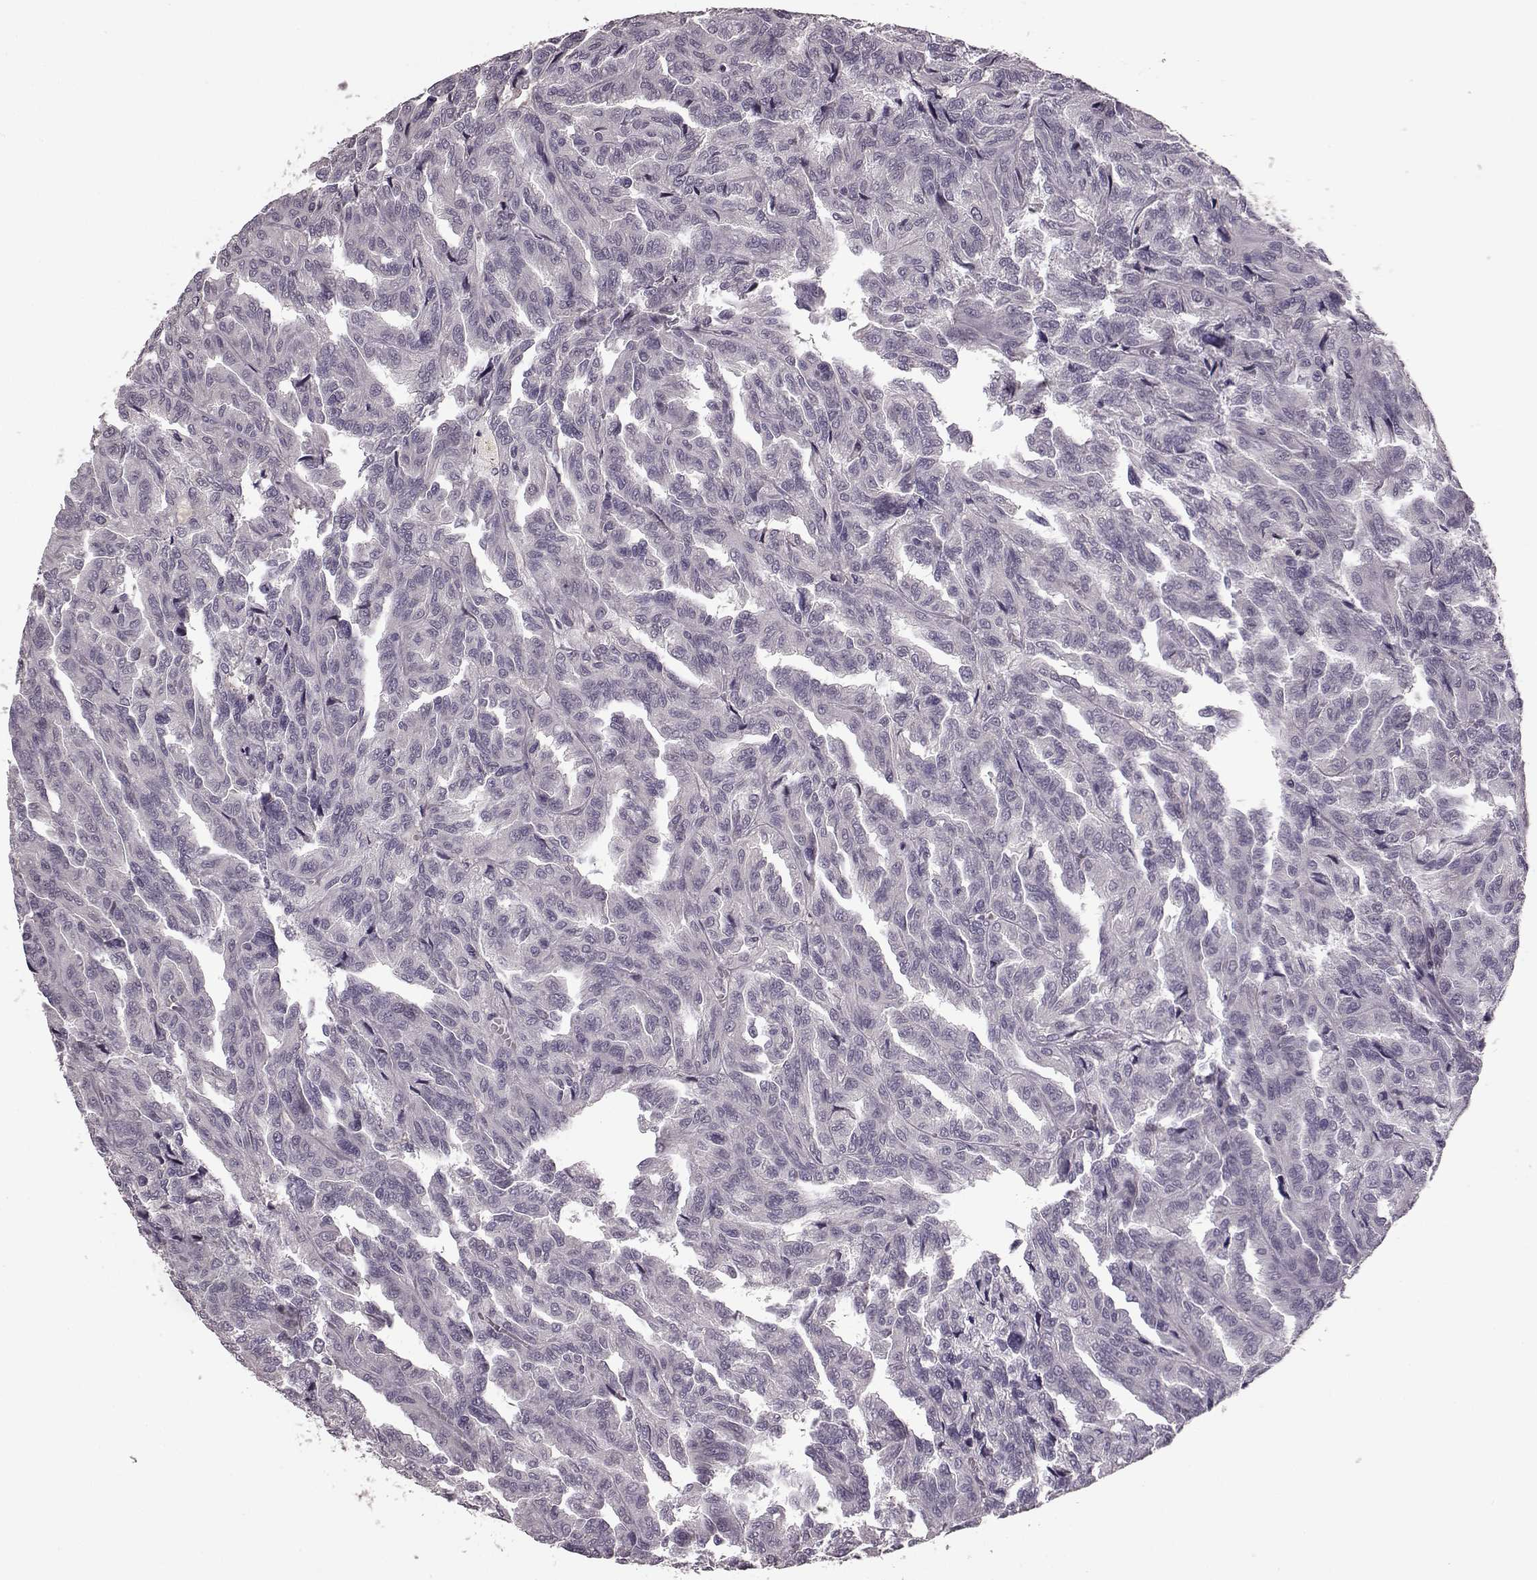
{"staining": {"intensity": "negative", "quantity": "none", "location": "none"}, "tissue": "renal cancer", "cell_type": "Tumor cells", "image_type": "cancer", "snomed": [{"axis": "morphology", "description": "Adenocarcinoma, NOS"}, {"axis": "topography", "description": "Kidney"}], "caption": "Image shows no significant protein positivity in tumor cells of adenocarcinoma (renal).", "gene": "NRL", "patient": {"sex": "male", "age": 79}}